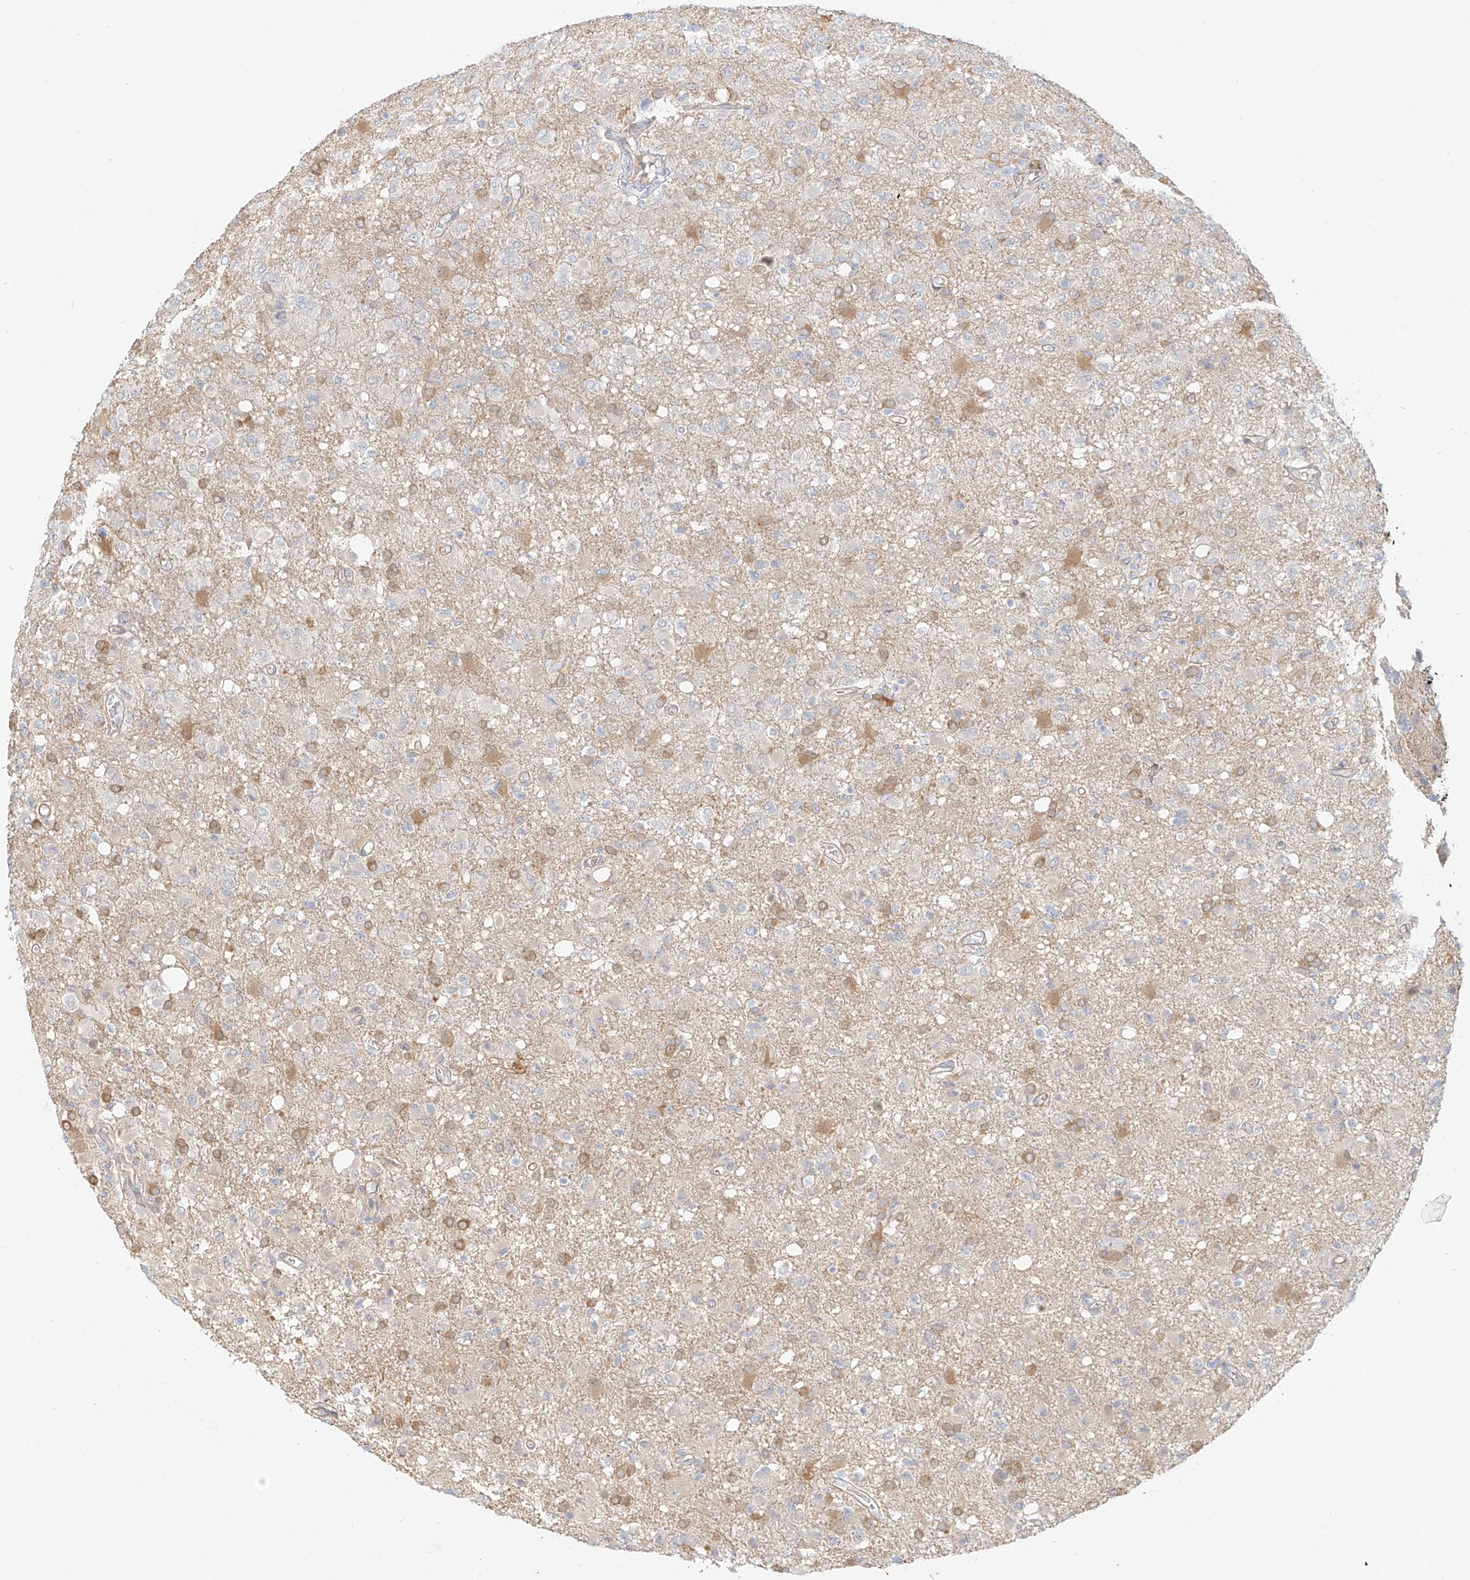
{"staining": {"intensity": "negative", "quantity": "none", "location": "none"}, "tissue": "glioma", "cell_type": "Tumor cells", "image_type": "cancer", "snomed": [{"axis": "morphology", "description": "Glioma, malignant, High grade"}, {"axis": "topography", "description": "Brain"}], "caption": "Immunohistochemistry image of human glioma stained for a protein (brown), which shows no expression in tumor cells.", "gene": "UPK1B", "patient": {"sex": "female", "age": 57}}